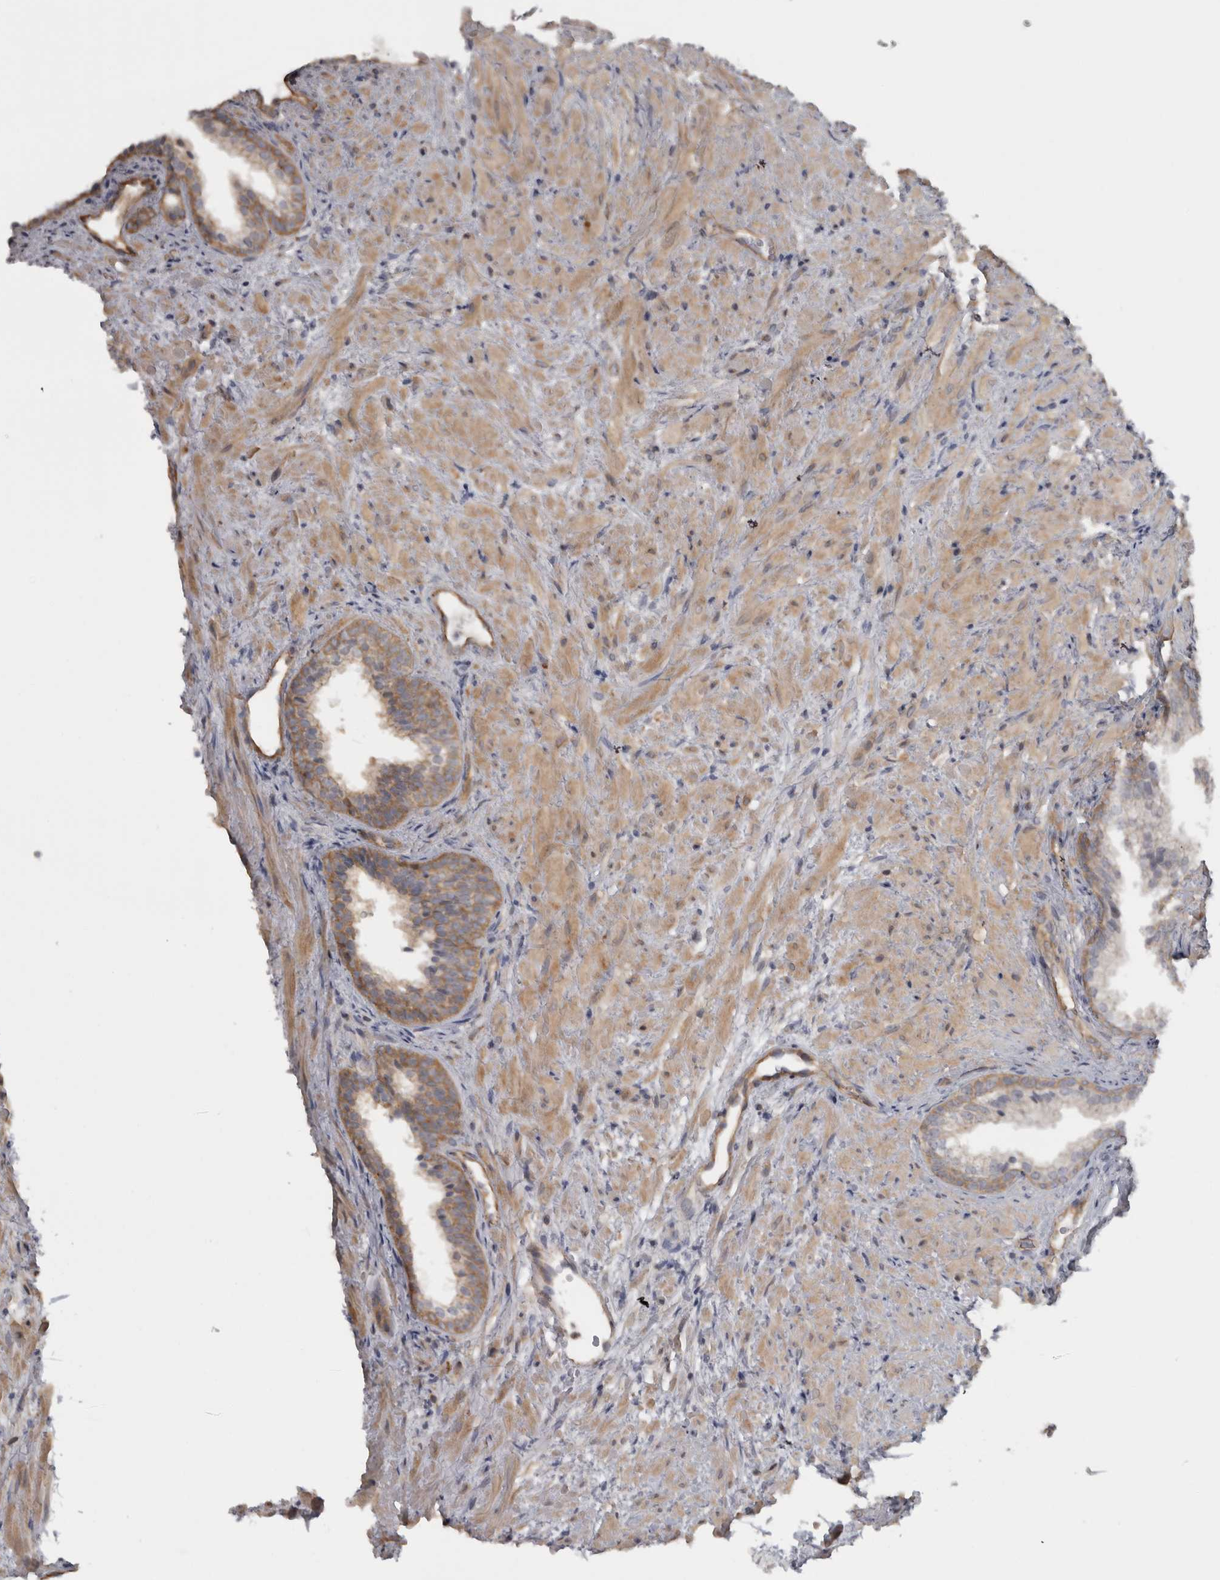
{"staining": {"intensity": "moderate", "quantity": "25%-75%", "location": "cytoplasmic/membranous"}, "tissue": "prostate", "cell_type": "Glandular cells", "image_type": "normal", "snomed": [{"axis": "morphology", "description": "Normal tissue, NOS"}, {"axis": "topography", "description": "Prostate"}], "caption": "Immunohistochemistry (DAB (3,3'-diaminobenzidine)) staining of normal human prostate demonstrates moderate cytoplasmic/membranous protein staining in approximately 25%-75% of glandular cells.", "gene": "PPP1R12B", "patient": {"sex": "male", "age": 76}}